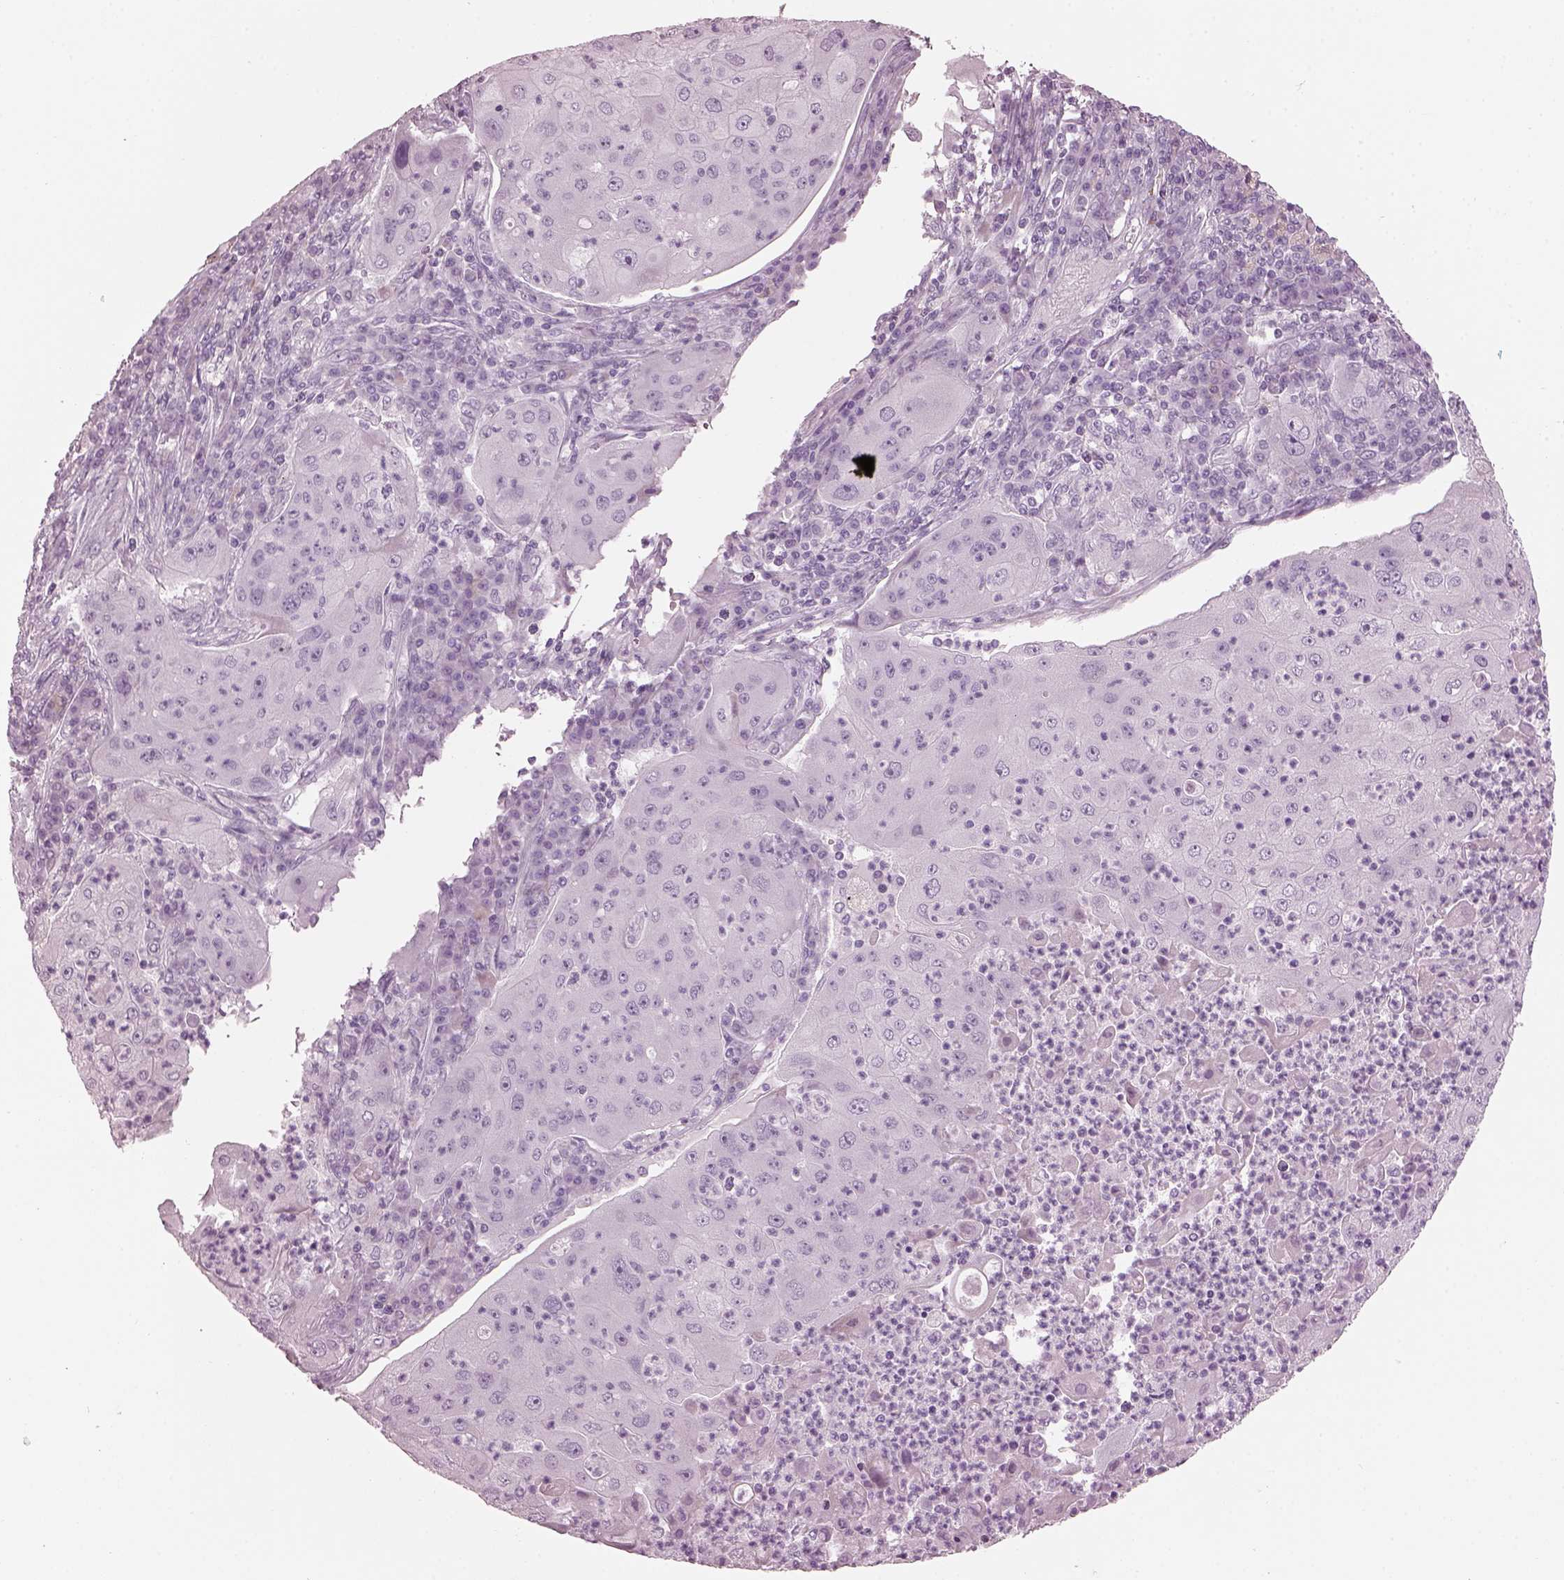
{"staining": {"intensity": "negative", "quantity": "none", "location": "none"}, "tissue": "lung cancer", "cell_type": "Tumor cells", "image_type": "cancer", "snomed": [{"axis": "morphology", "description": "Squamous cell carcinoma, NOS"}, {"axis": "topography", "description": "Lung"}], "caption": "This is a histopathology image of immunohistochemistry (IHC) staining of lung cancer (squamous cell carcinoma), which shows no staining in tumor cells.", "gene": "HYDIN", "patient": {"sex": "female", "age": 59}}